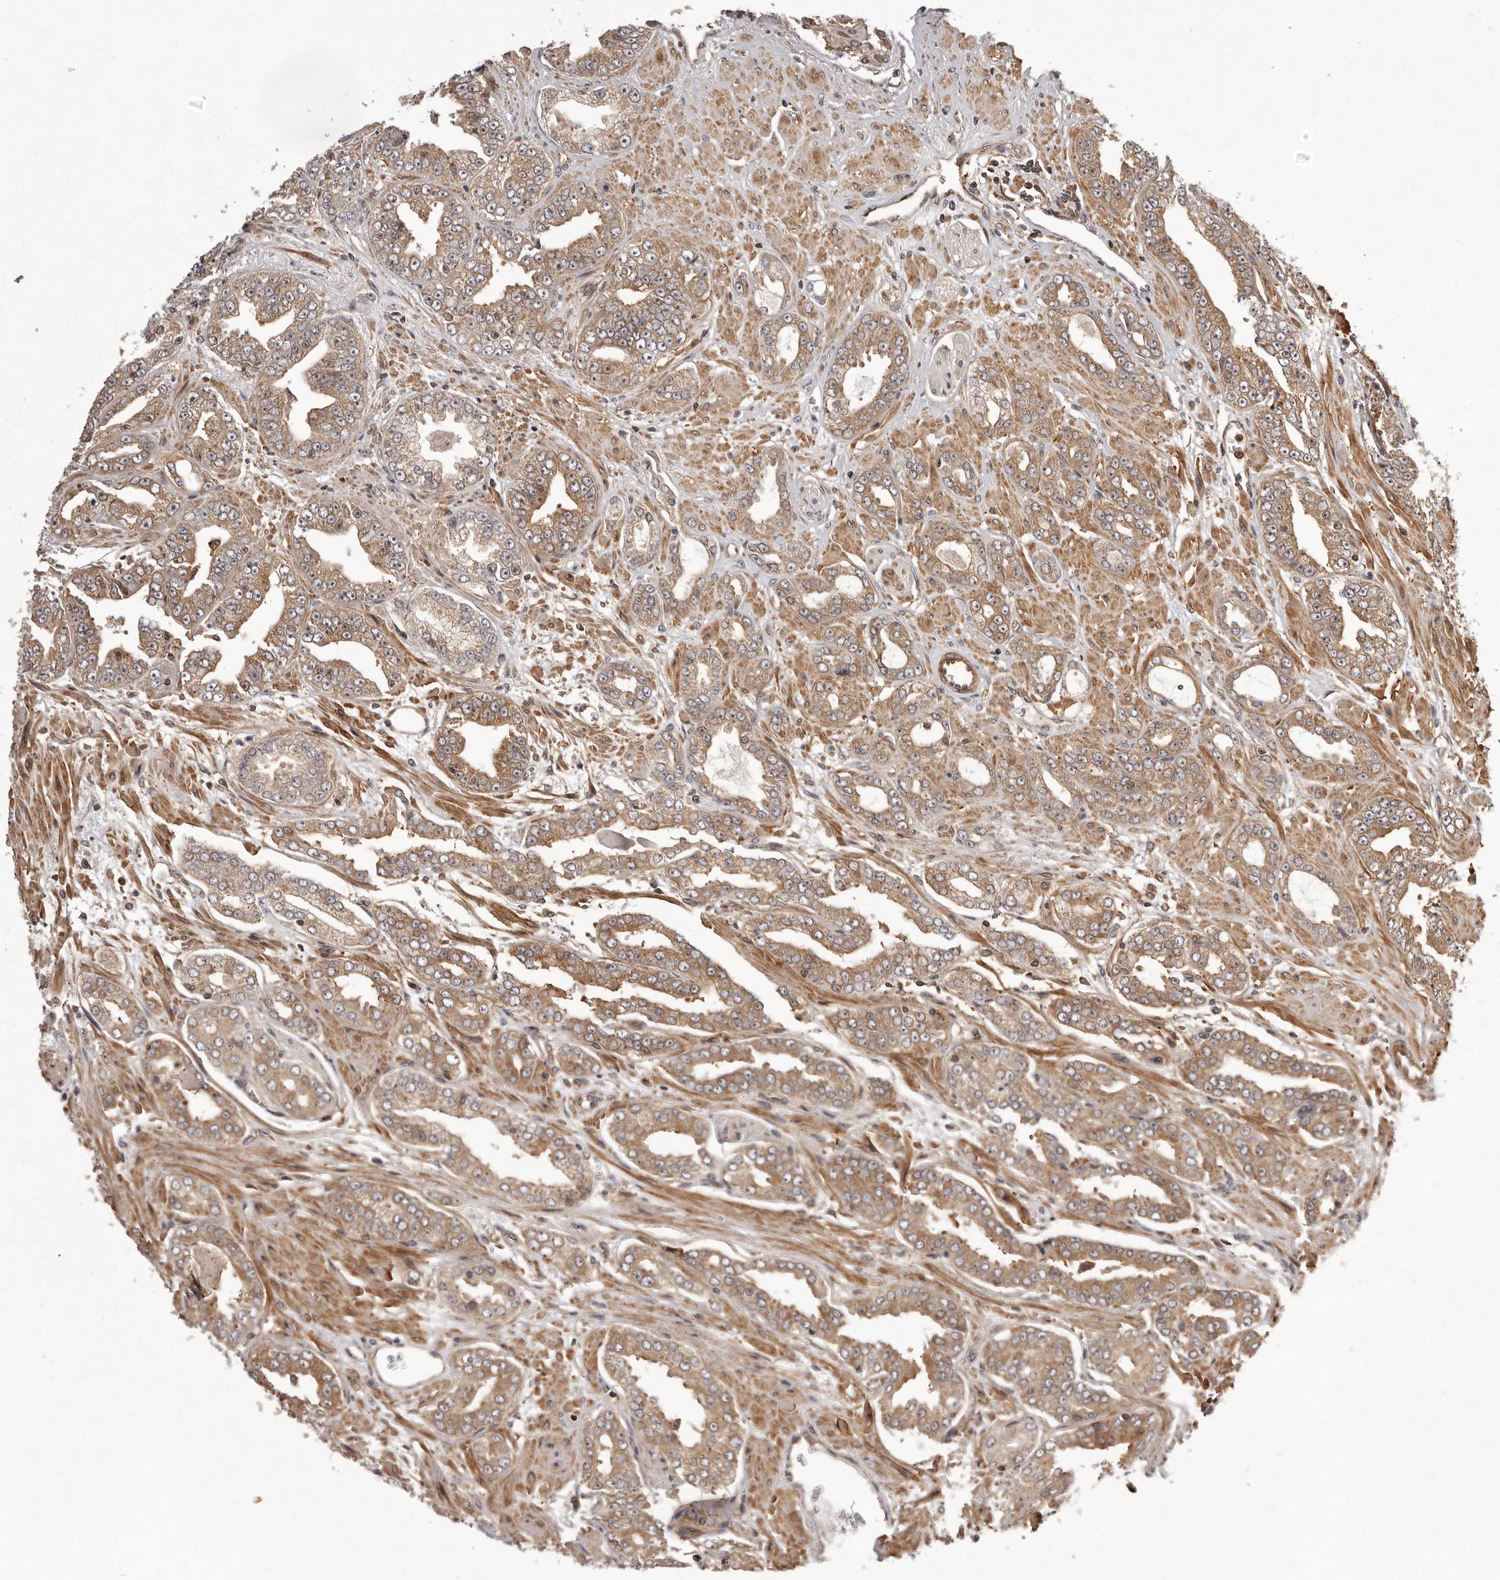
{"staining": {"intensity": "moderate", "quantity": ">75%", "location": "cytoplasmic/membranous"}, "tissue": "prostate cancer", "cell_type": "Tumor cells", "image_type": "cancer", "snomed": [{"axis": "morphology", "description": "Adenocarcinoma, High grade"}, {"axis": "topography", "description": "Prostate"}], "caption": "Brown immunohistochemical staining in adenocarcinoma (high-grade) (prostate) reveals moderate cytoplasmic/membranous positivity in about >75% of tumor cells. (Stains: DAB (3,3'-diaminobenzidine) in brown, nuclei in blue, Microscopy: brightfield microscopy at high magnification).", "gene": "NFKBIA", "patient": {"sex": "male", "age": 71}}